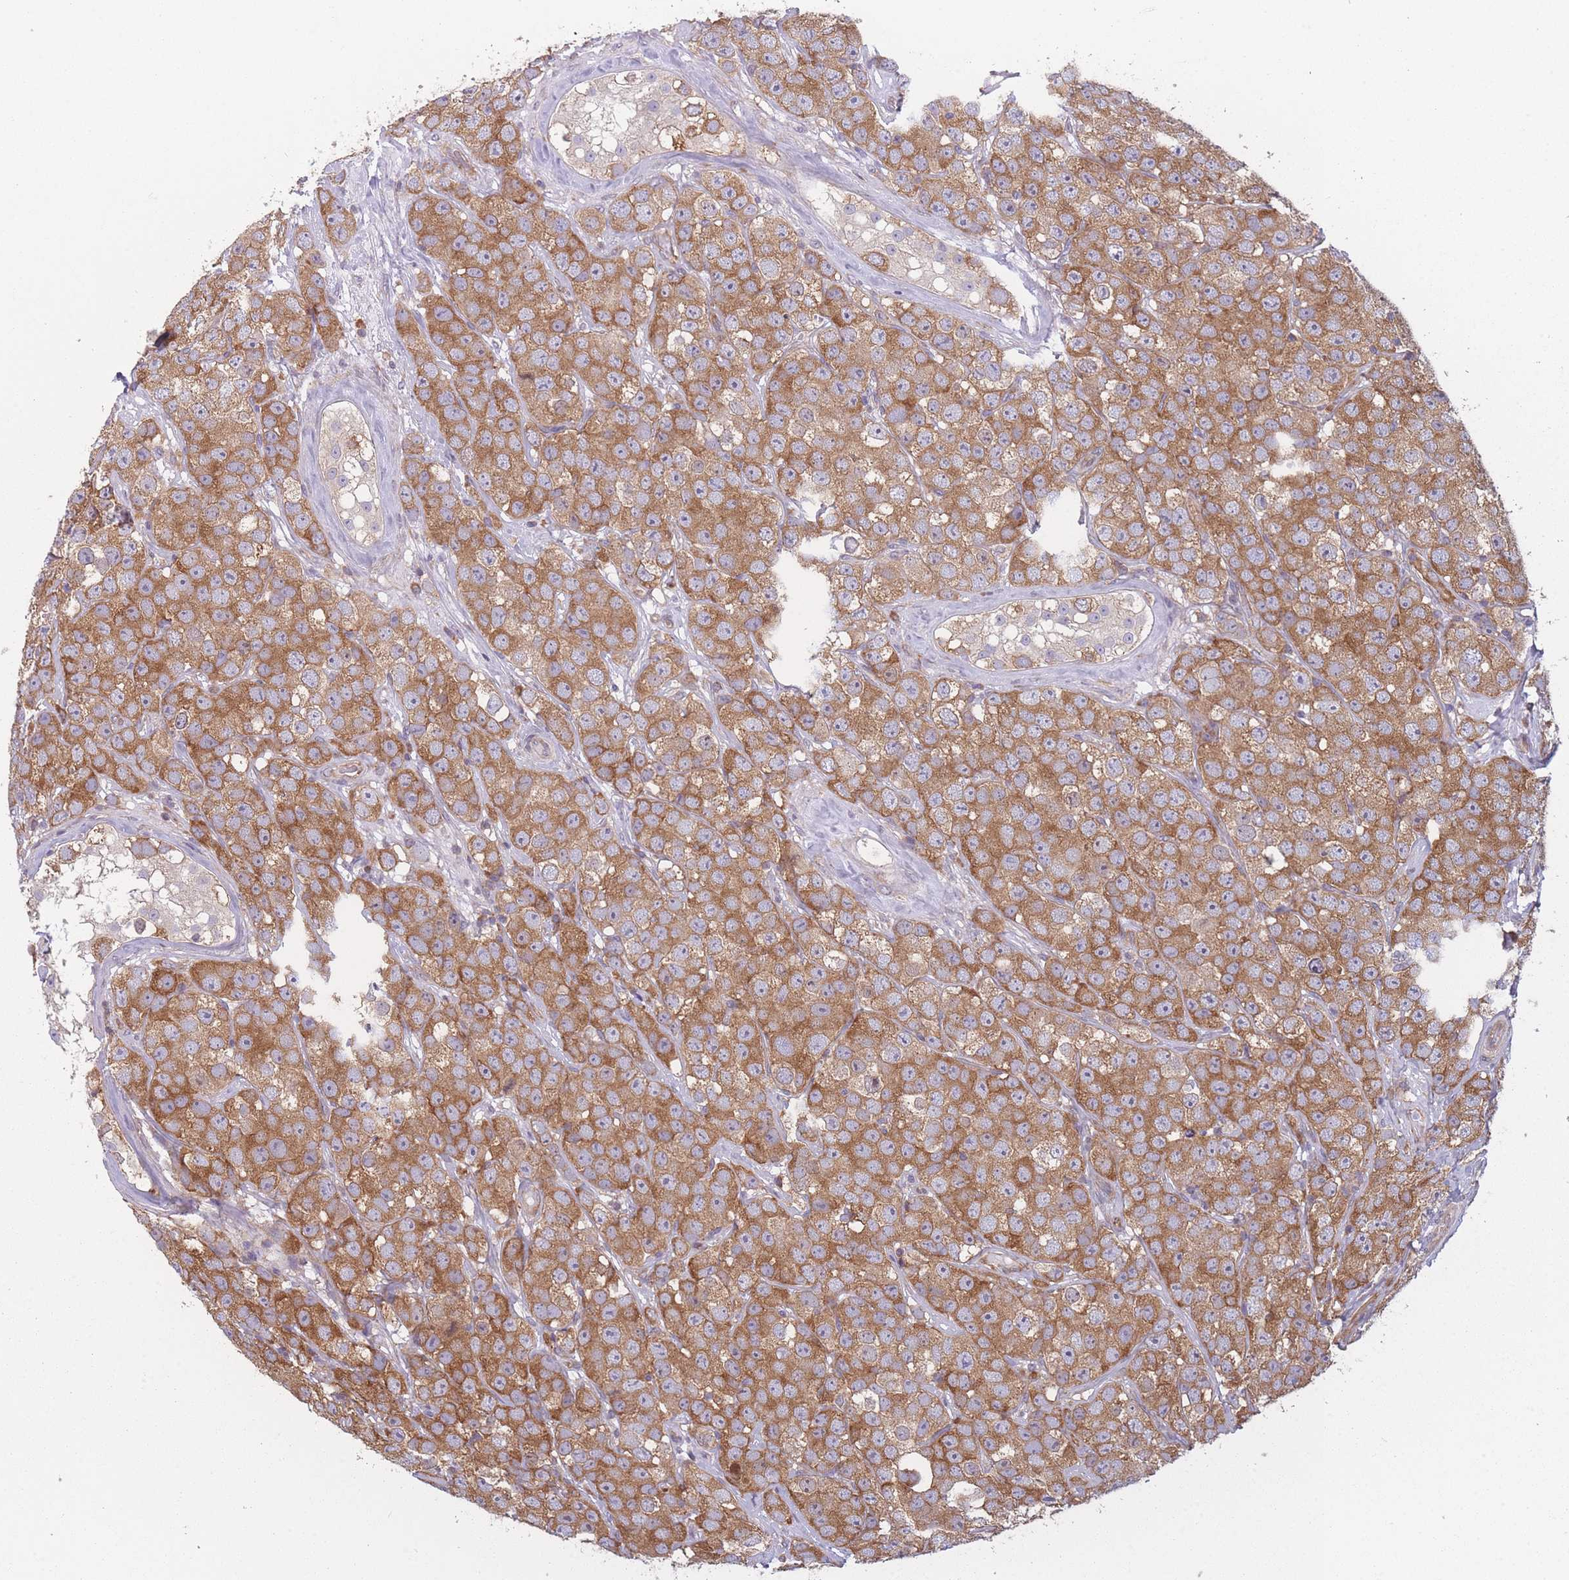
{"staining": {"intensity": "moderate", "quantity": ">75%", "location": "cytoplasmic/membranous"}, "tissue": "testis cancer", "cell_type": "Tumor cells", "image_type": "cancer", "snomed": [{"axis": "morphology", "description": "Seminoma, NOS"}, {"axis": "topography", "description": "Testis"}], "caption": "Immunohistochemistry (IHC) histopathology image of testis seminoma stained for a protein (brown), which shows medium levels of moderate cytoplasmic/membranous staining in approximately >75% of tumor cells.", "gene": "CCDC124", "patient": {"sex": "male", "age": 28}}